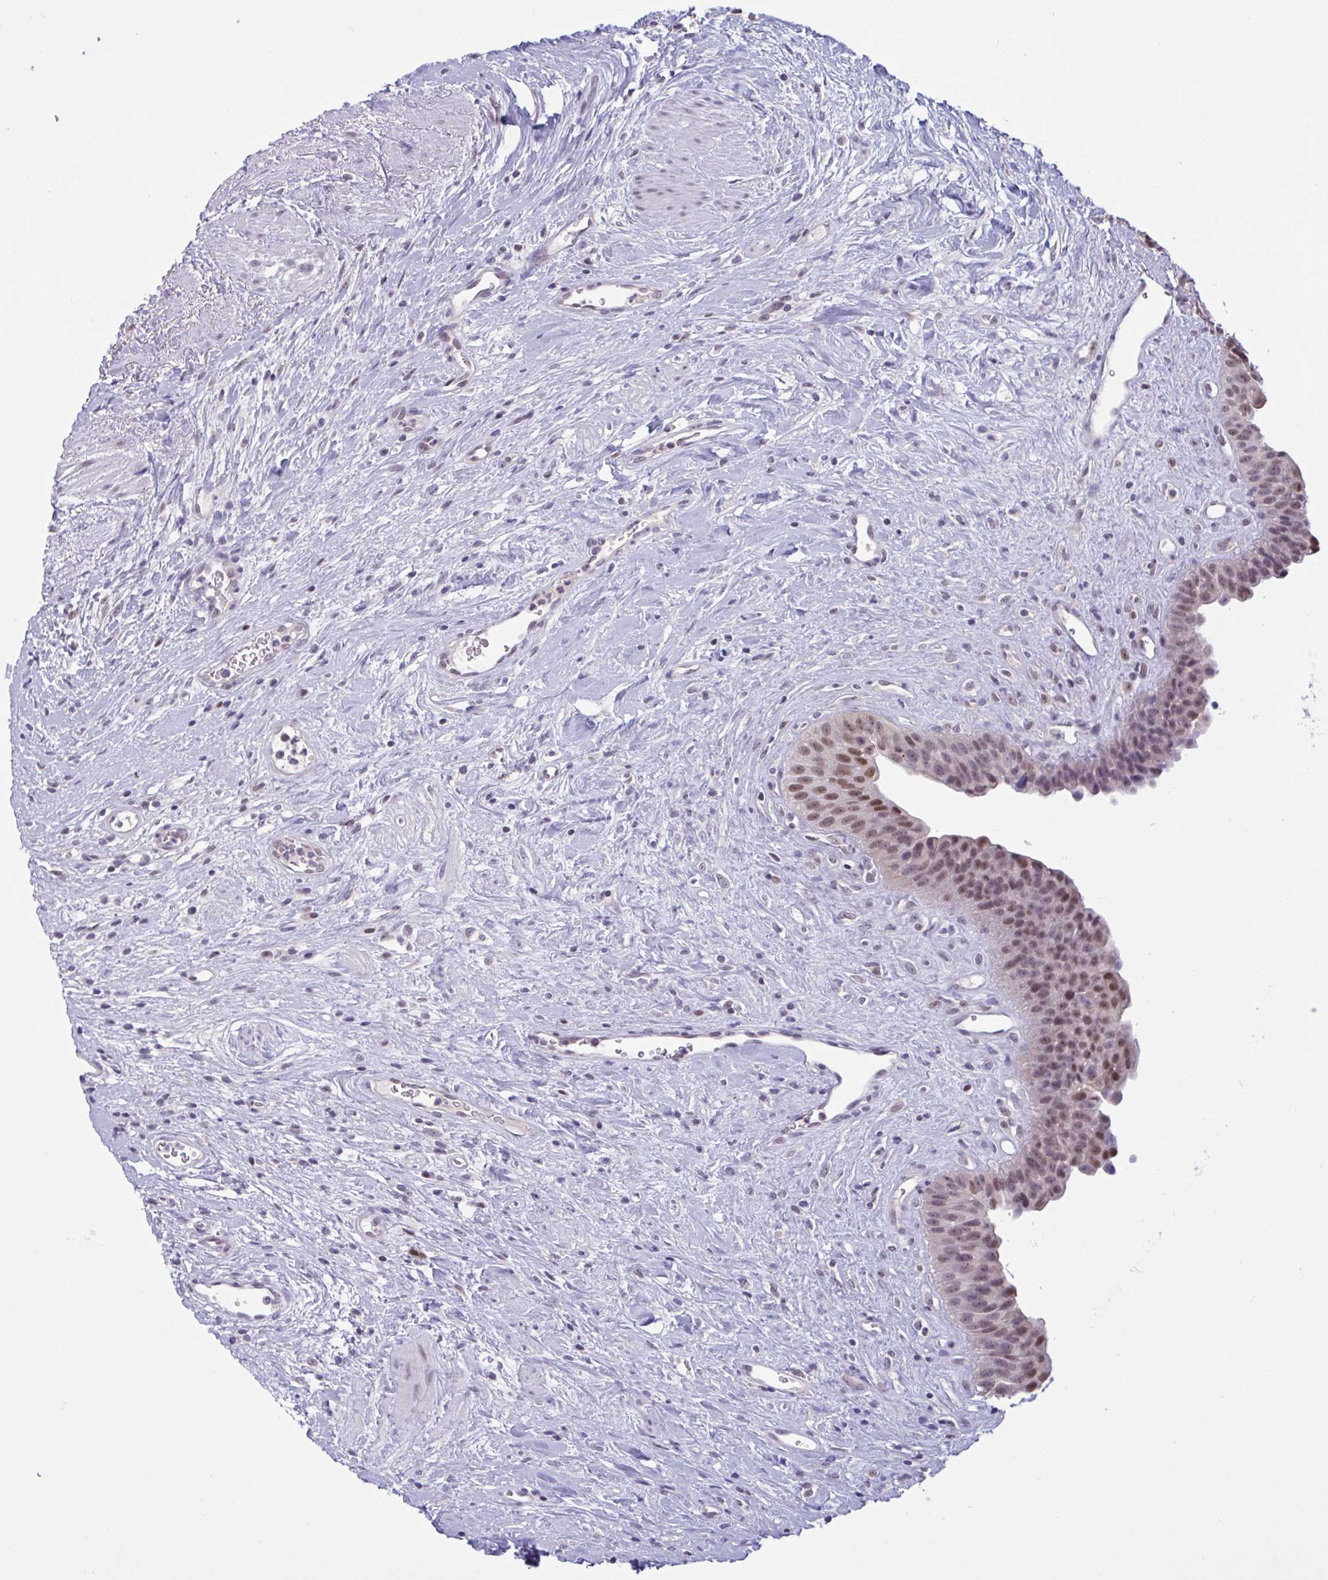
{"staining": {"intensity": "moderate", "quantity": ">75%", "location": "nuclear"}, "tissue": "urinary bladder", "cell_type": "Urothelial cells", "image_type": "normal", "snomed": [{"axis": "morphology", "description": "Normal tissue, NOS"}, {"axis": "topography", "description": "Urinary bladder"}], "caption": "IHC (DAB (3,3'-diaminobenzidine)) staining of unremarkable urinary bladder shows moderate nuclear protein staining in about >75% of urothelial cells. The staining was performed using DAB to visualize the protein expression in brown, while the nuclei were stained in blue with hematoxylin (Magnification: 20x).", "gene": "RBL1", "patient": {"sex": "female", "age": 56}}